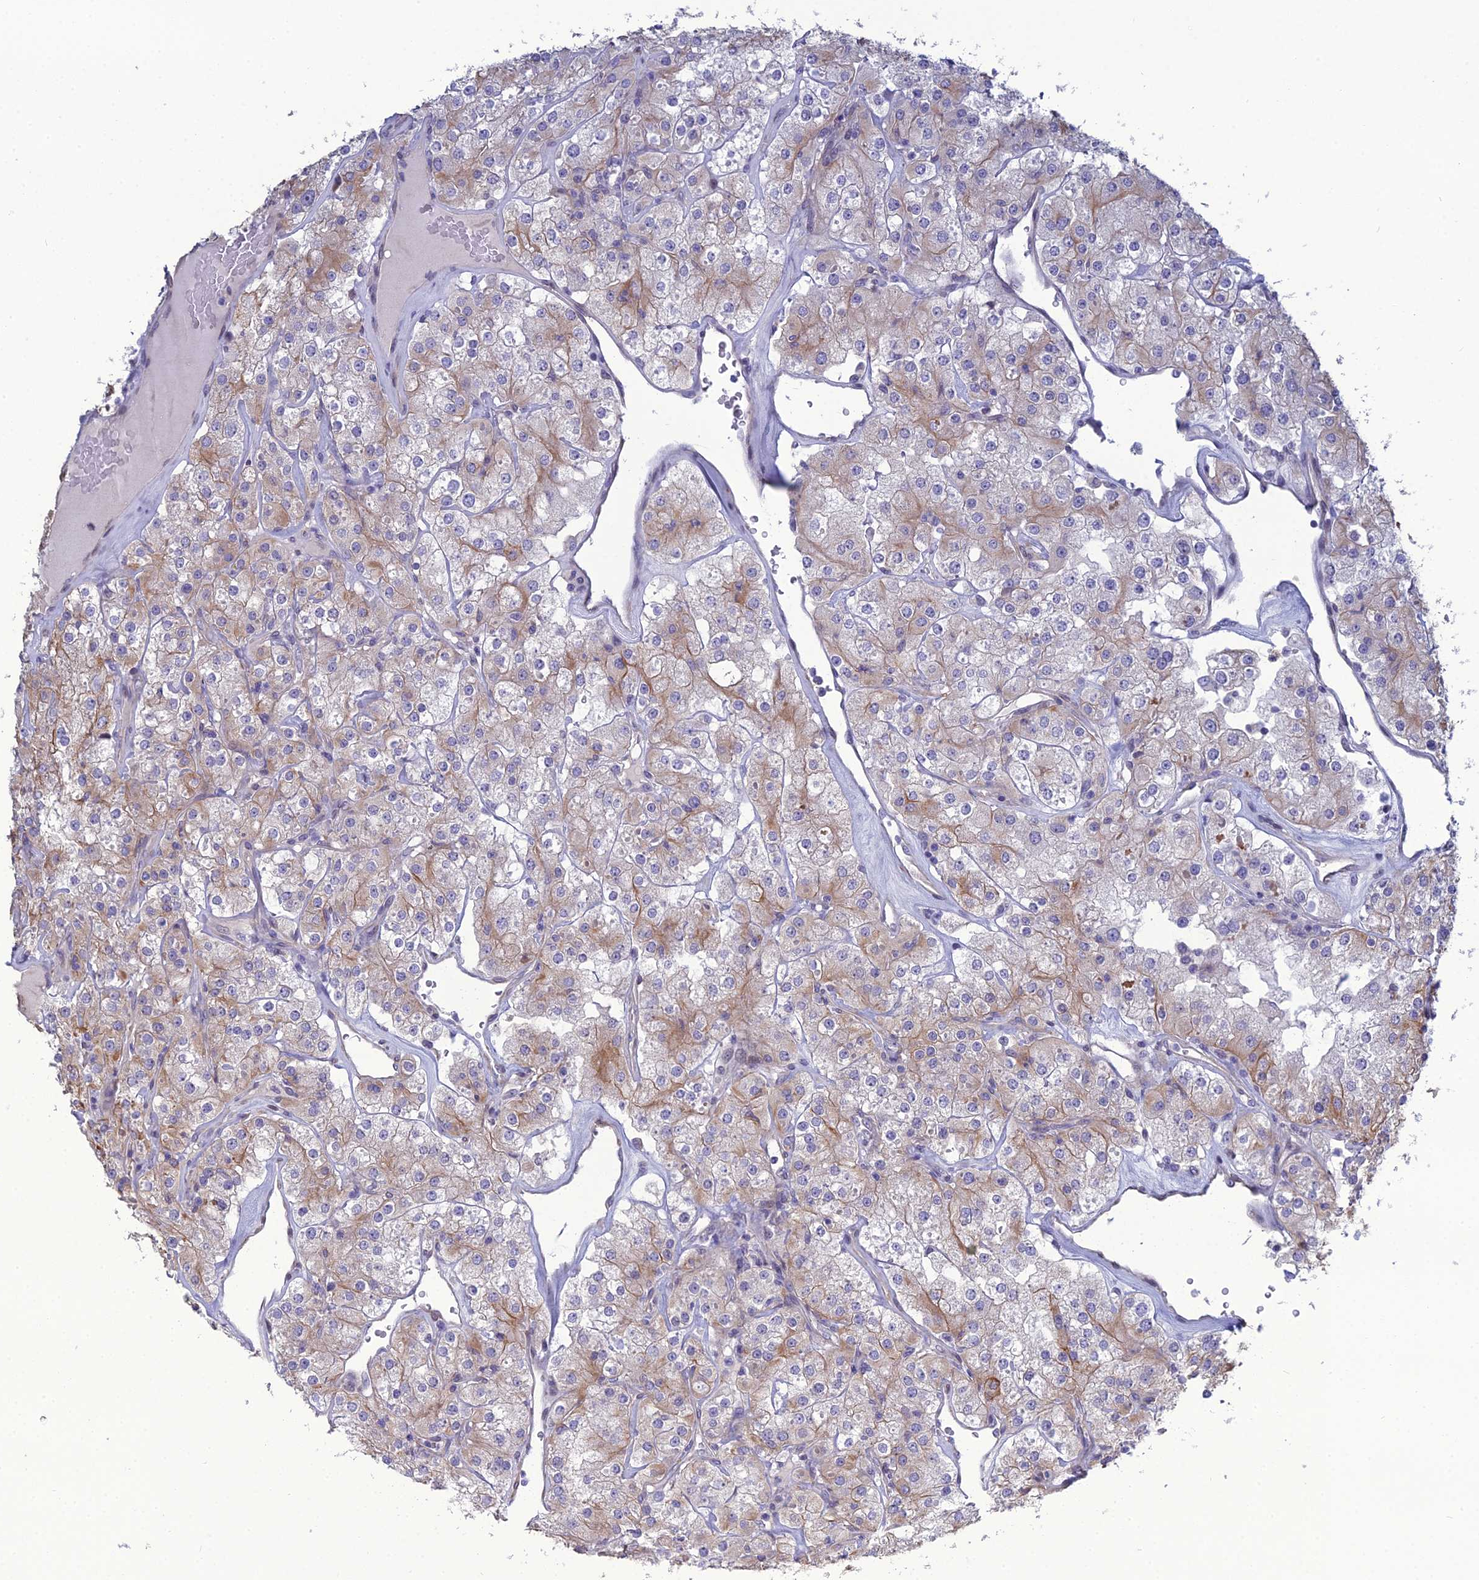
{"staining": {"intensity": "moderate", "quantity": "25%-75%", "location": "cytoplasmic/membranous"}, "tissue": "renal cancer", "cell_type": "Tumor cells", "image_type": "cancer", "snomed": [{"axis": "morphology", "description": "Adenocarcinoma, NOS"}, {"axis": "topography", "description": "Kidney"}], "caption": "Renal cancer (adenocarcinoma) stained with DAB immunohistochemistry demonstrates medium levels of moderate cytoplasmic/membranous staining in about 25%-75% of tumor cells. Using DAB (brown) and hematoxylin (blue) stains, captured at high magnification using brightfield microscopy.", "gene": "LZTS2", "patient": {"sex": "male", "age": 77}}